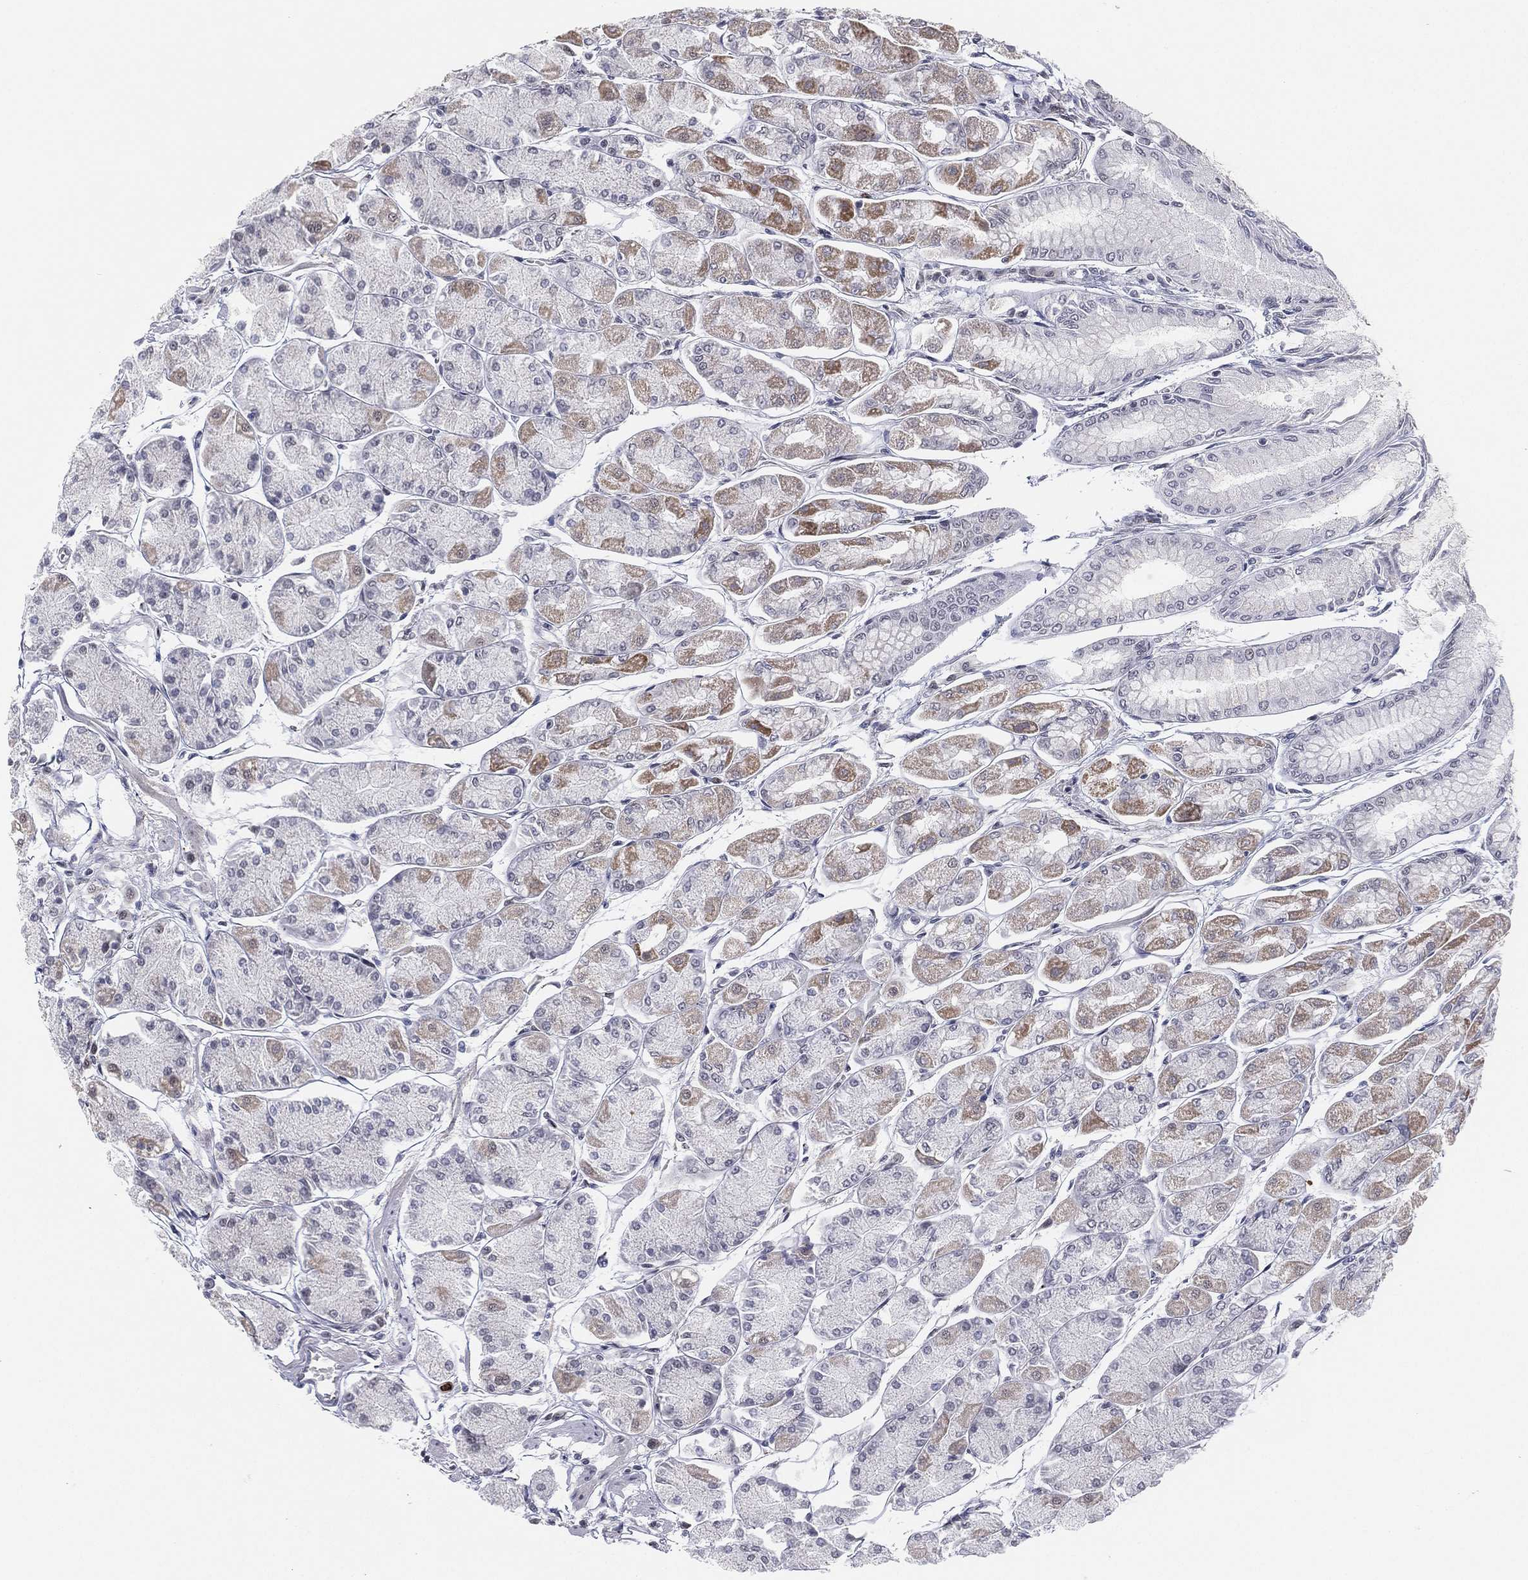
{"staining": {"intensity": "moderate", "quantity": "<25%", "location": "cytoplasmic/membranous"}, "tissue": "stomach", "cell_type": "Glandular cells", "image_type": "normal", "snomed": [{"axis": "morphology", "description": "Normal tissue, NOS"}, {"axis": "topography", "description": "Stomach, upper"}], "caption": "IHC (DAB) staining of benign human stomach shows moderate cytoplasmic/membranous protein staining in approximately <25% of glandular cells. (IHC, brightfield microscopy, high magnification).", "gene": "CD177", "patient": {"sex": "male", "age": 60}}